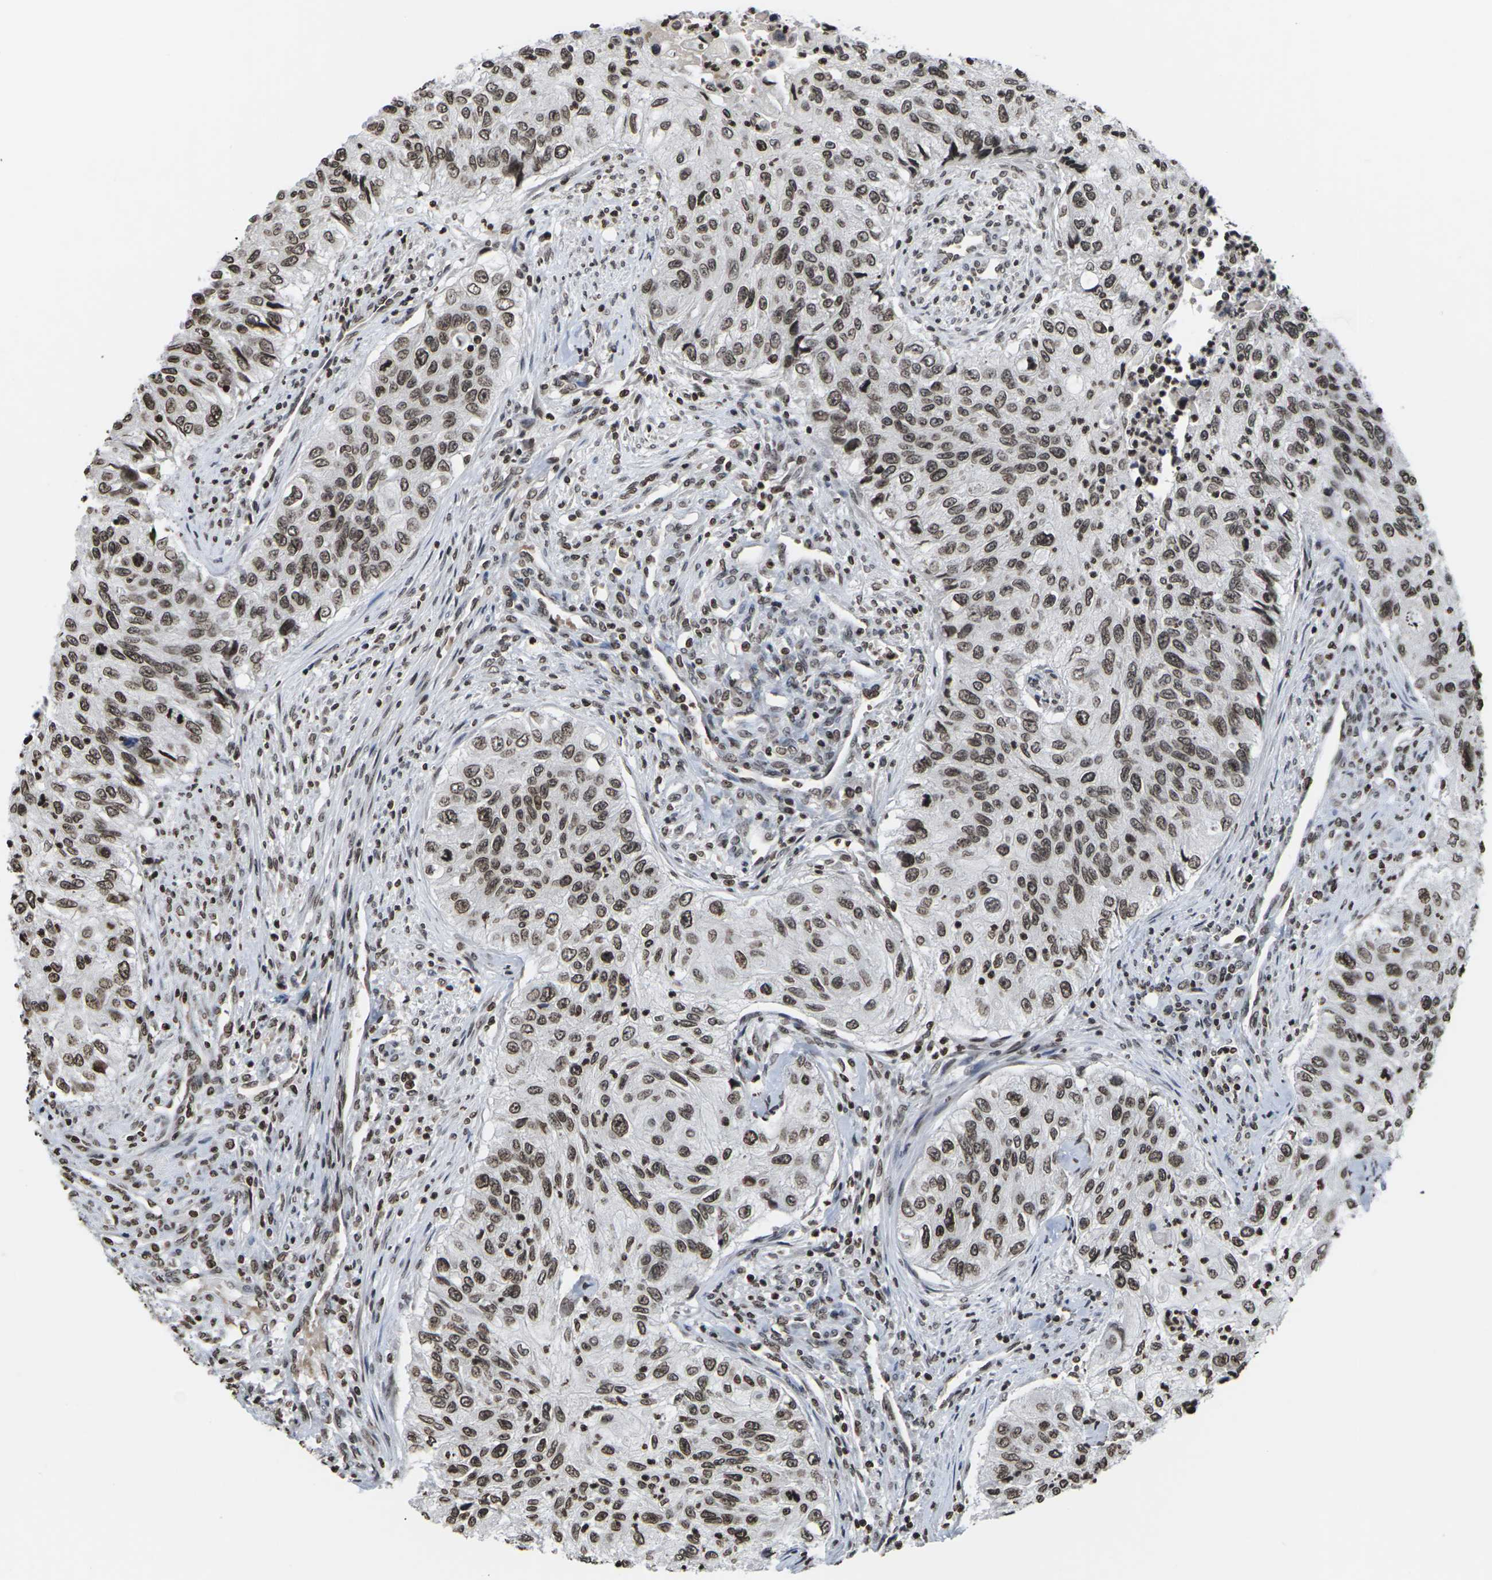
{"staining": {"intensity": "moderate", "quantity": ">75%", "location": "nuclear"}, "tissue": "urothelial cancer", "cell_type": "Tumor cells", "image_type": "cancer", "snomed": [{"axis": "morphology", "description": "Urothelial carcinoma, High grade"}, {"axis": "topography", "description": "Urinary bladder"}], "caption": "This is an image of IHC staining of high-grade urothelial carcinoma, which shows moderate staining in the nuclear of tumor cells.", "gene": "ETV5", "patient": {"sex": "female", "age": 60}}